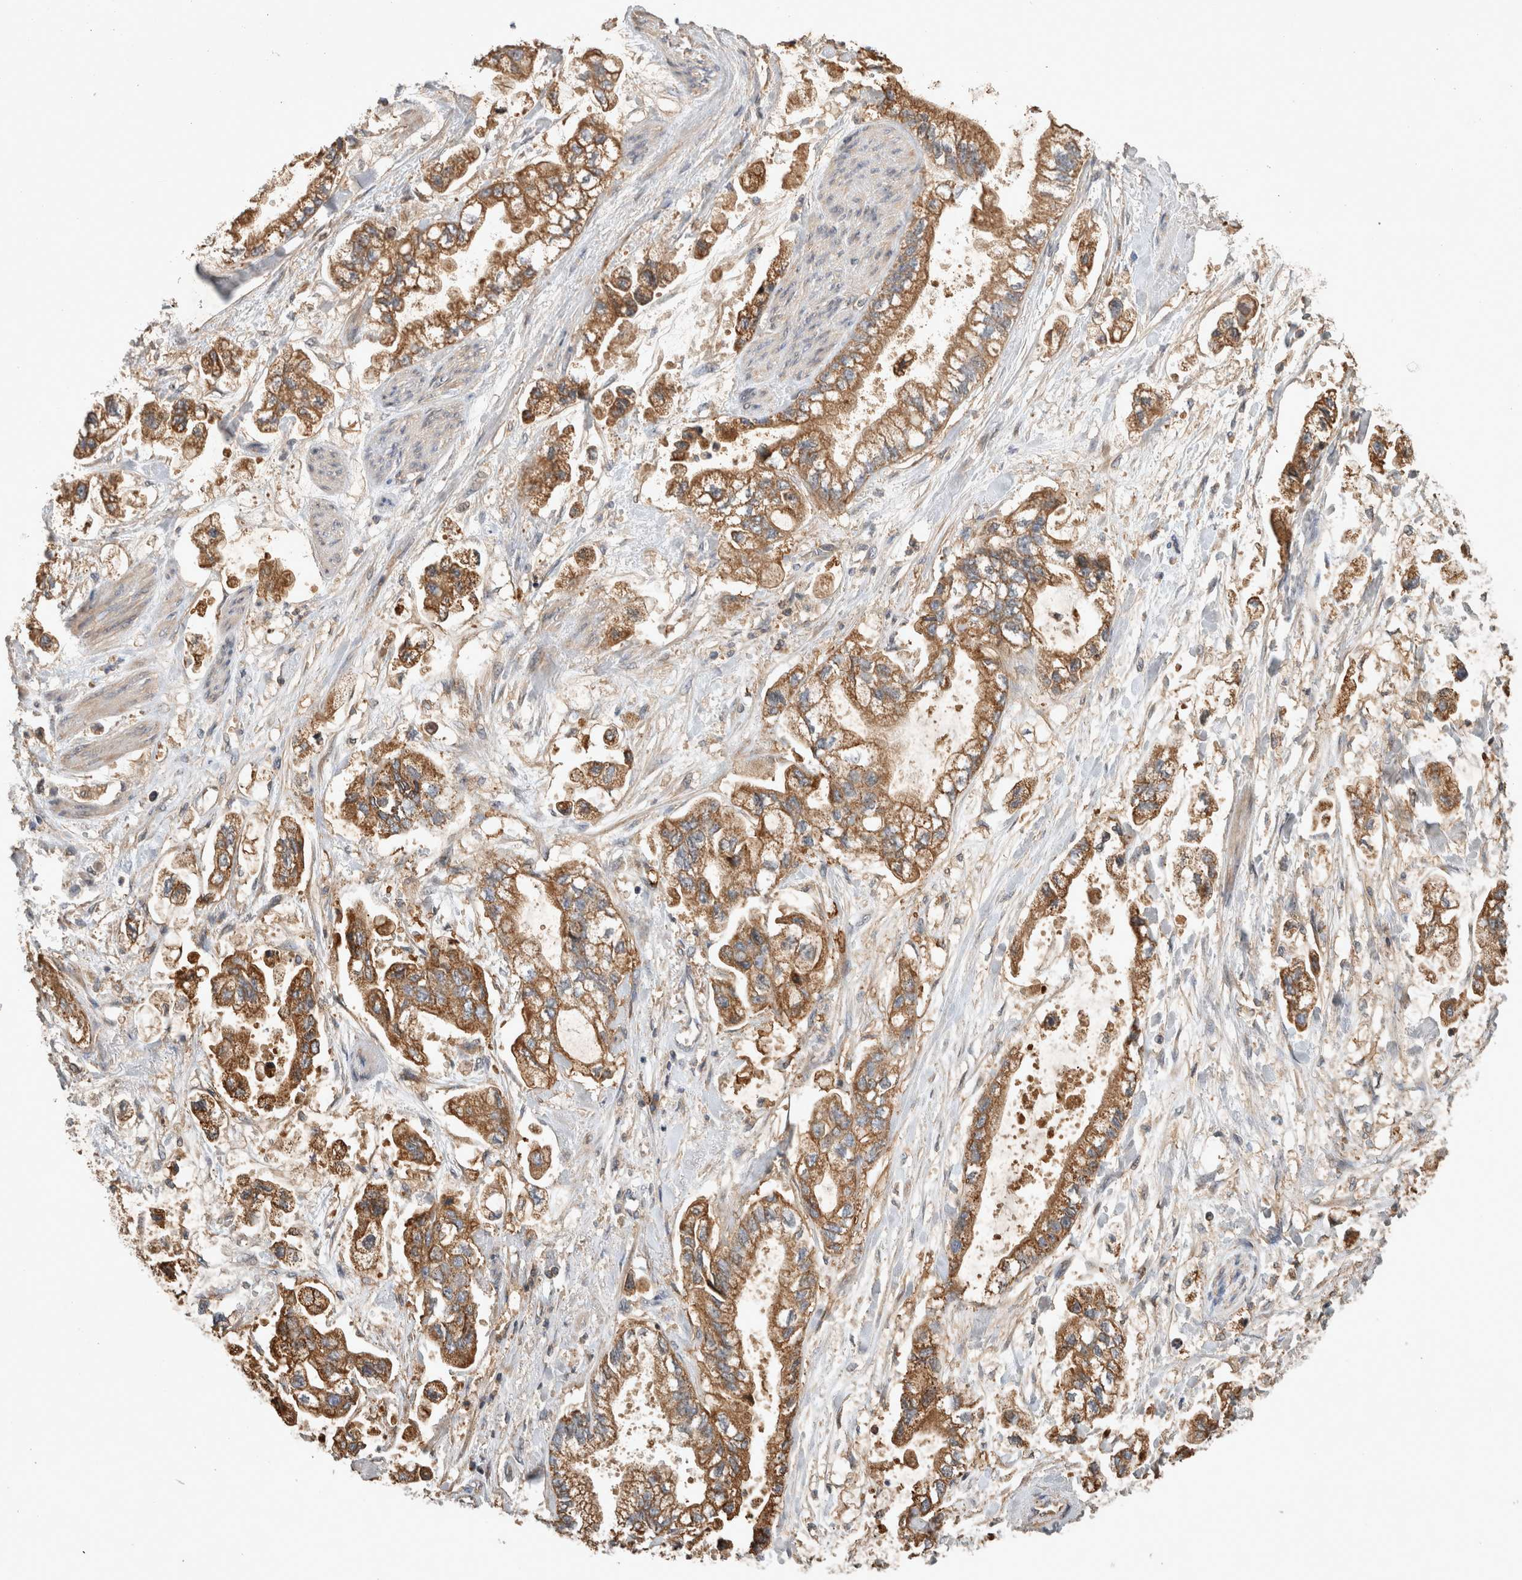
{"staining": {"intensity": "moderate", "quantity": ">75%", "location": "cytoplasmic/membranous"}, "tissue": "stomach cancer", "cell_type": "Tumor cells", "image_type": "cancer", "snomed": [{"axis": "morphology", "description": "Normal tissue, NOS"}, {"axis": "morphology", "description": "Adenocarcinoma, NOS"}, {"axis": "topography", "description": "Stomach"}], "caption": "Protein staining of stomach cancer tissue demonstrates moderate cytoplasmic/membranous staining in approximately >75% of tumor cells. The staining is performed using DAB (3,3'-diaminobenzidine) brown chromogen to label protein expression. The nuclei are counter-stained blue using hematoxylin.", "gene": "SERAC1", "patient": {"sex": "male", "age": 62}}